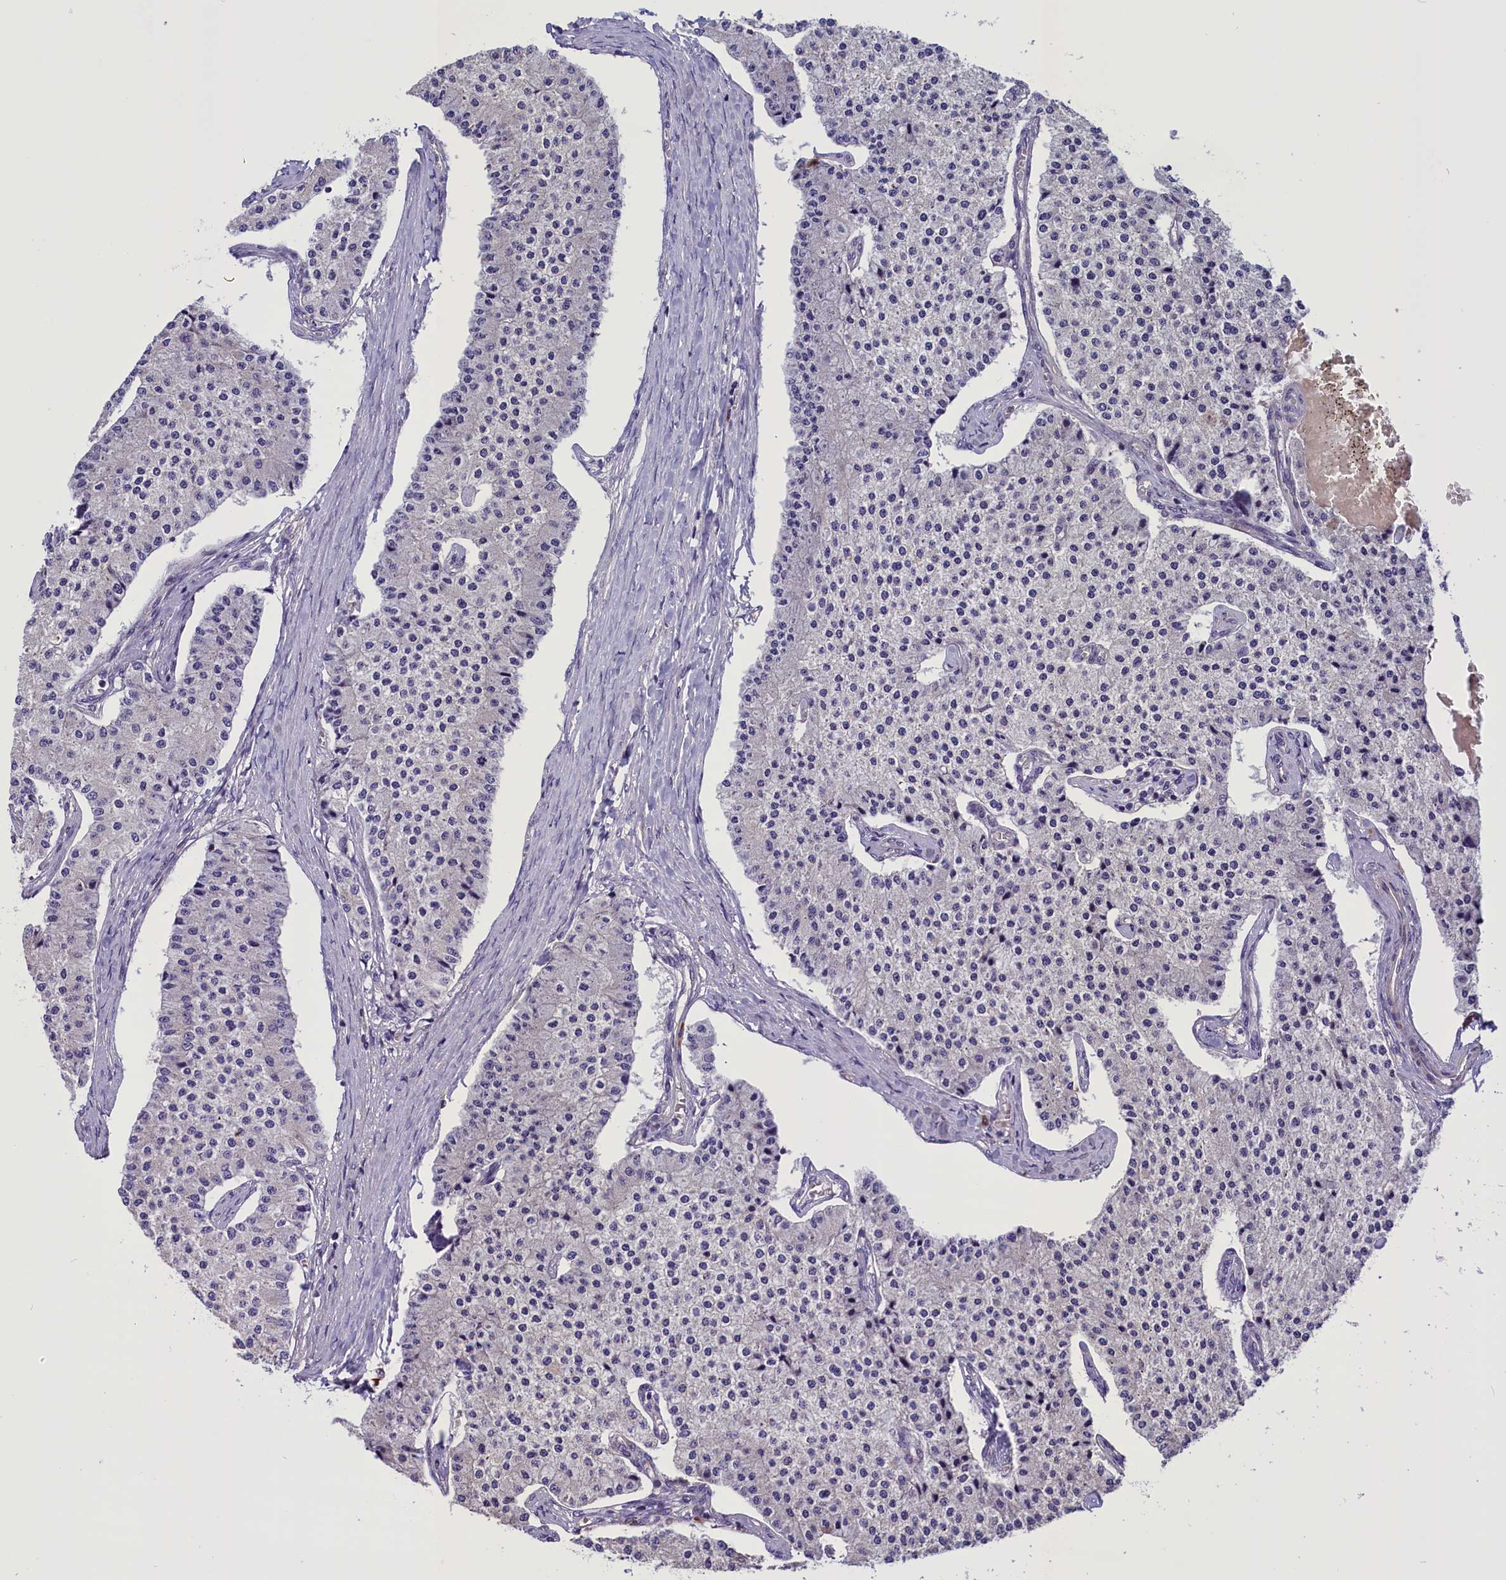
{"staining": {"intensity": "negative", "quantity": "none", "location": "none"}, "tissue": "carcinoid", "cell_type": "Tumor cells", "image_type": "cancer", "snomed": [{"axis": "morphology", "description": "Carcinoid, malignant, NOS"}, {"axis": "topography", "description": "Colon"}], "caption": "Immunohistochemistry histopathology image of carcinoid (malignant) stained for a protein (brown), which demonstrates no expression in tumor cells.", "gene": "FRY", "patient": {"sex": "female", "age": 52}}